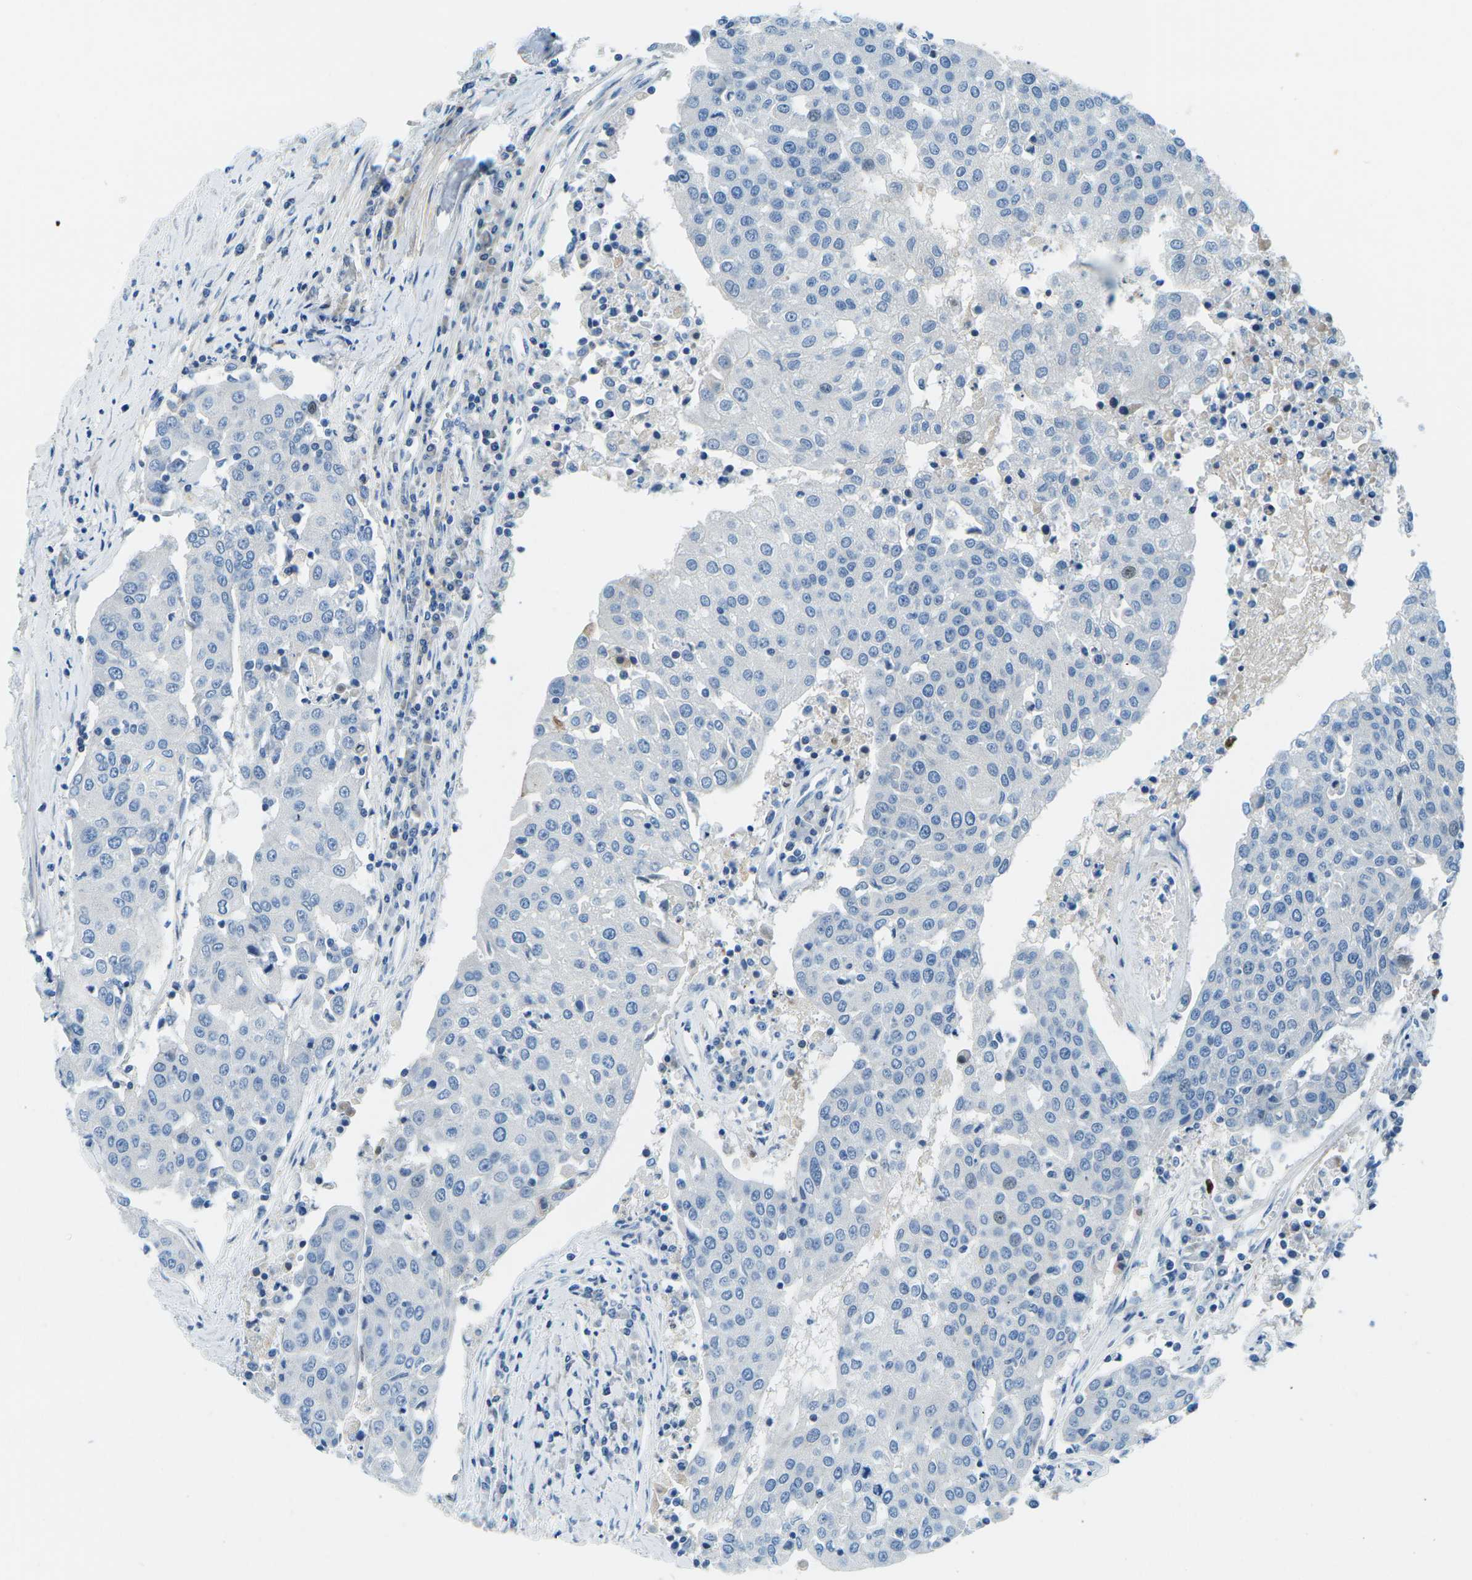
{"staining": {"intensity": "negative", "quantity": "none", "location": "none"}, "tissue": "urothelial cancer", "cell_type": "Tumor cells", "image_type": "cancer", "snomed": [{"axis": "morphology", "description": "Urothelial carcinoma, High grade"}, {"axis": "topography", "description": "Urinary bladder"}], "caption": "Immunohistochemistry photomicrograph of urothelial carcinoma (high-grade) stained for a protein (brown), which shows no staining in tumor cells.", "gene": "CFB", "patient": {"sex": "female", "age": 85}}